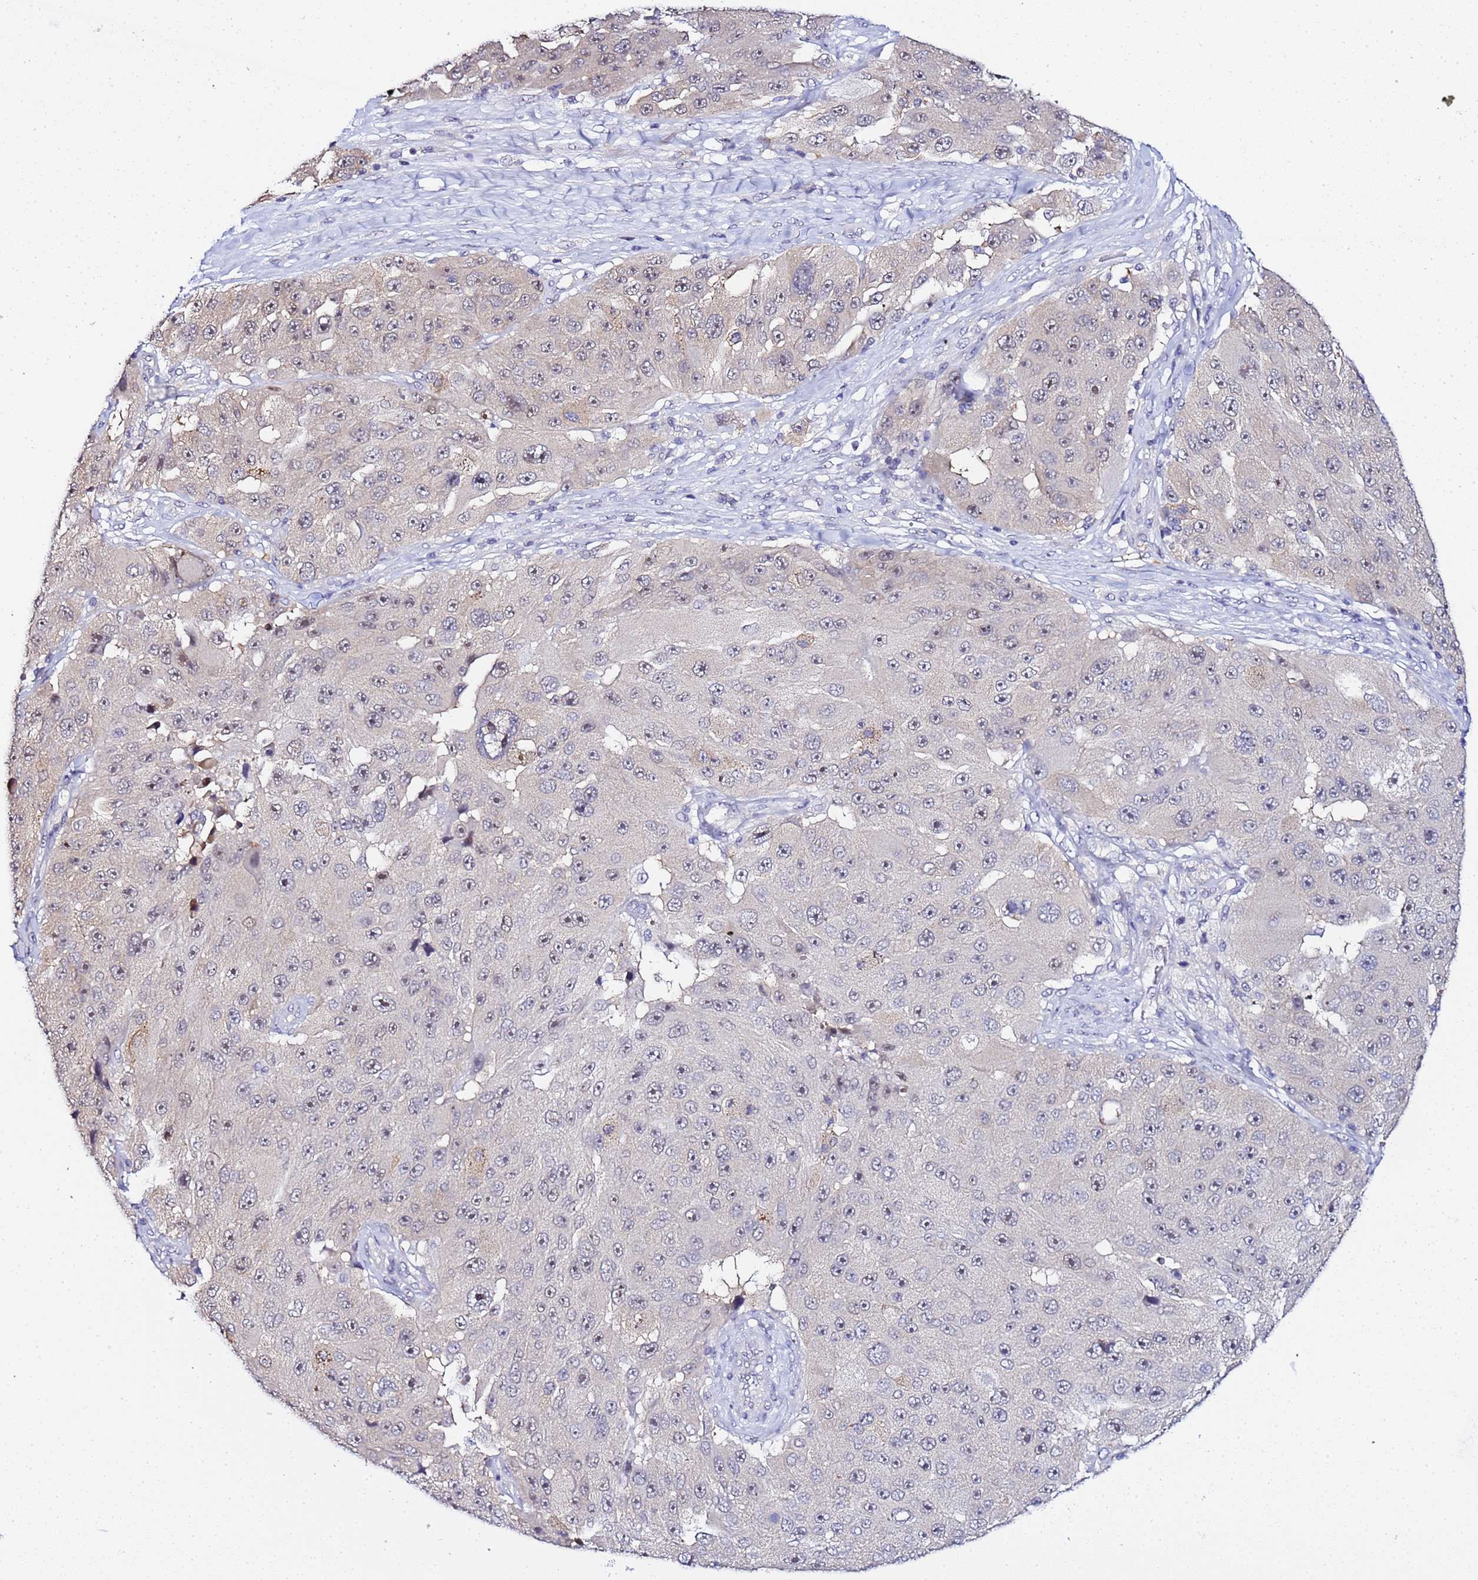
{"staining": {"intensity": "weak", "quantity": "25%-75%", "location": "nuclear"}, "tissue": "melanoma", "cell_type": "Tumor cells", "image_type": "cancer", "snomed": [{"axis": "morphology", "description": "Malignant melanoma, Metastatic site"}, {"axis": "topography", "description": "Lymph node"}], "caption": "Immunohistochemical staining of malignant melanoma (metastatic site) shows low levels of weak nuclear protein positivity in about 25%-75% of tumor cells.", "gene": "ACTL6B", "patient": {"sex": "male", "age": 62}}